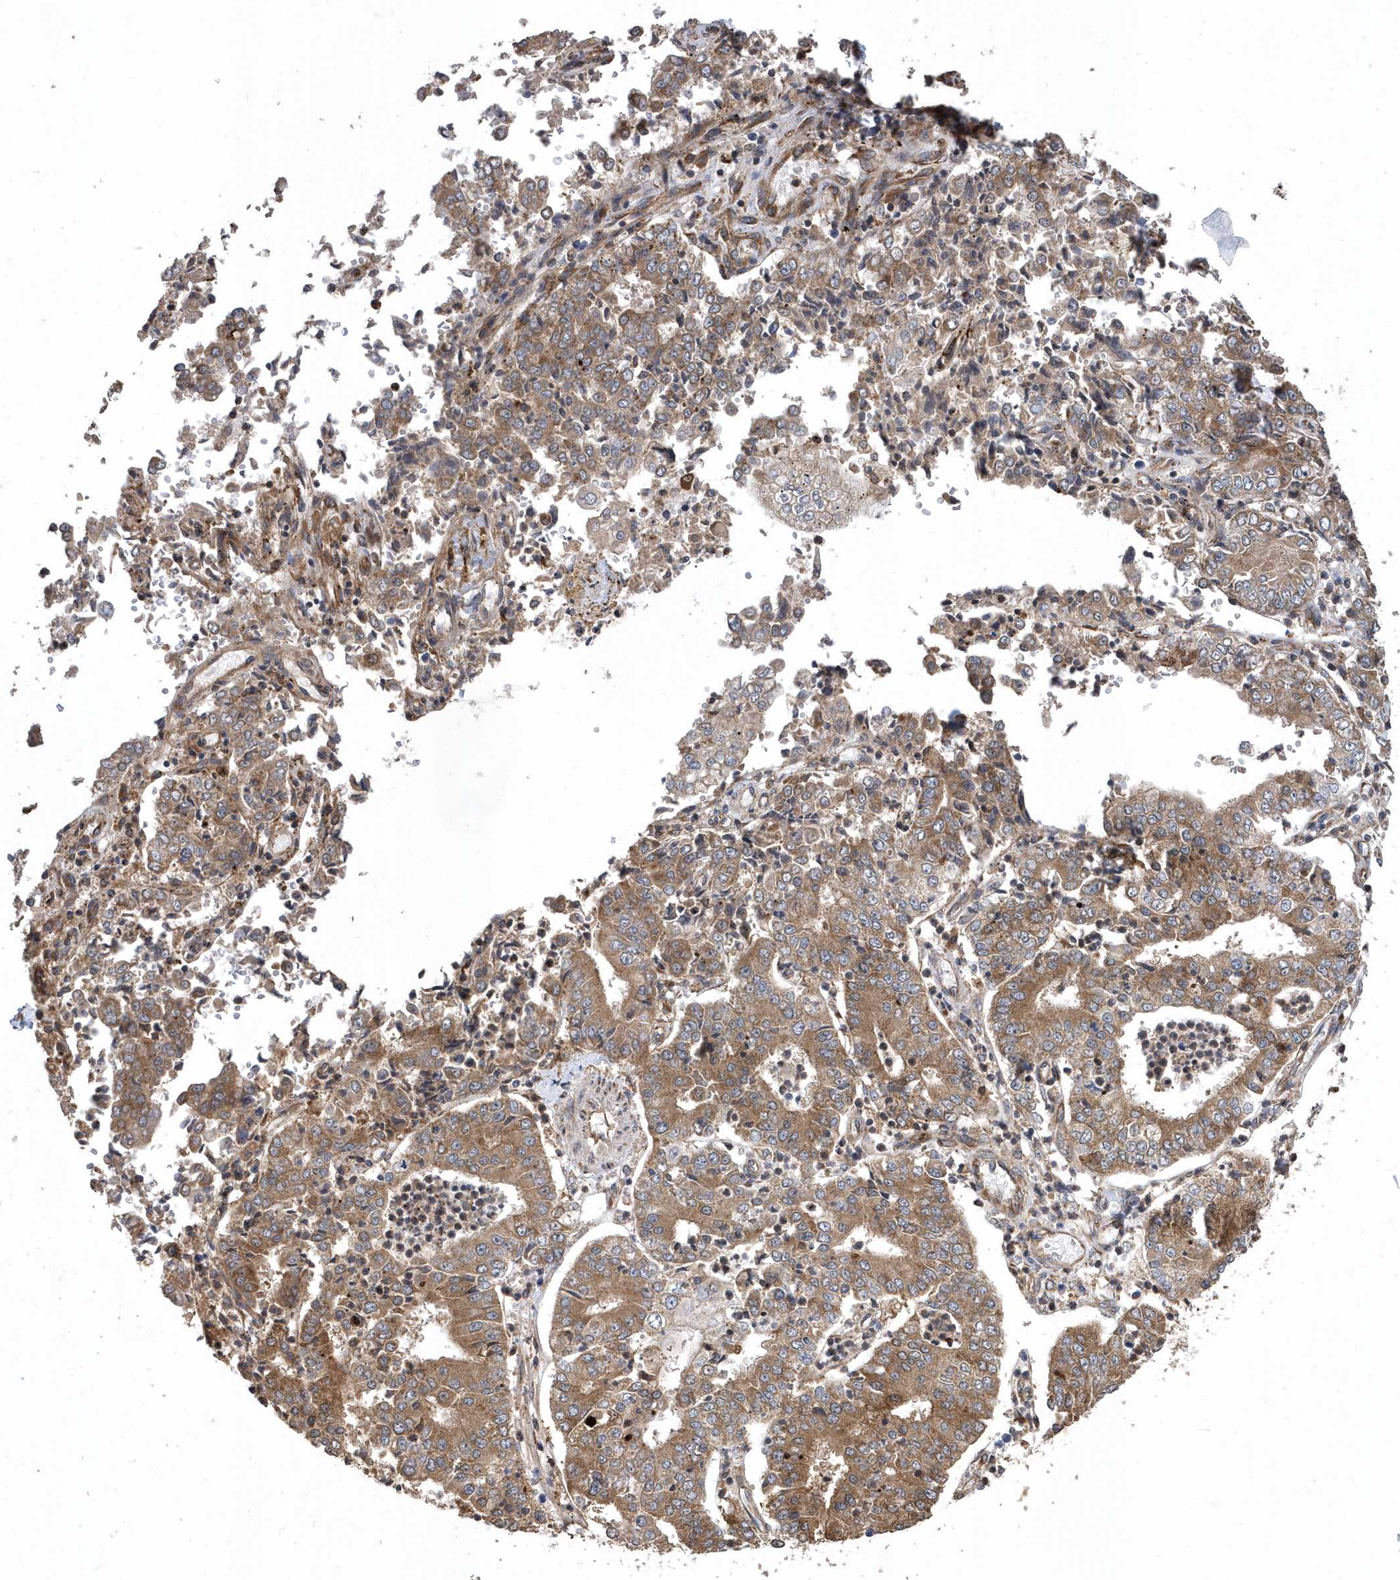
{"staining": {"intensity": "moderate", "quantity": ">75%", "location": "cytoplasmic/membranous"}, "tissue": "stomach cancer", "cell_type": "Tumor cells", "image_type": "cancer", "snomed": [{"axis": "morphology", "description": "Adenocarcinoma, NOS"}, {"axis": "topography", "description": "Stomach"}], "caption": "Approximately >75% of tumor cells in stomach cancer exhibit moderate cytoplasmic/membranous protein staining as visualized by brown immunohistochemical staining.", "gene": "WASHC5", "patient": {"sex": "male", "age": 76}}